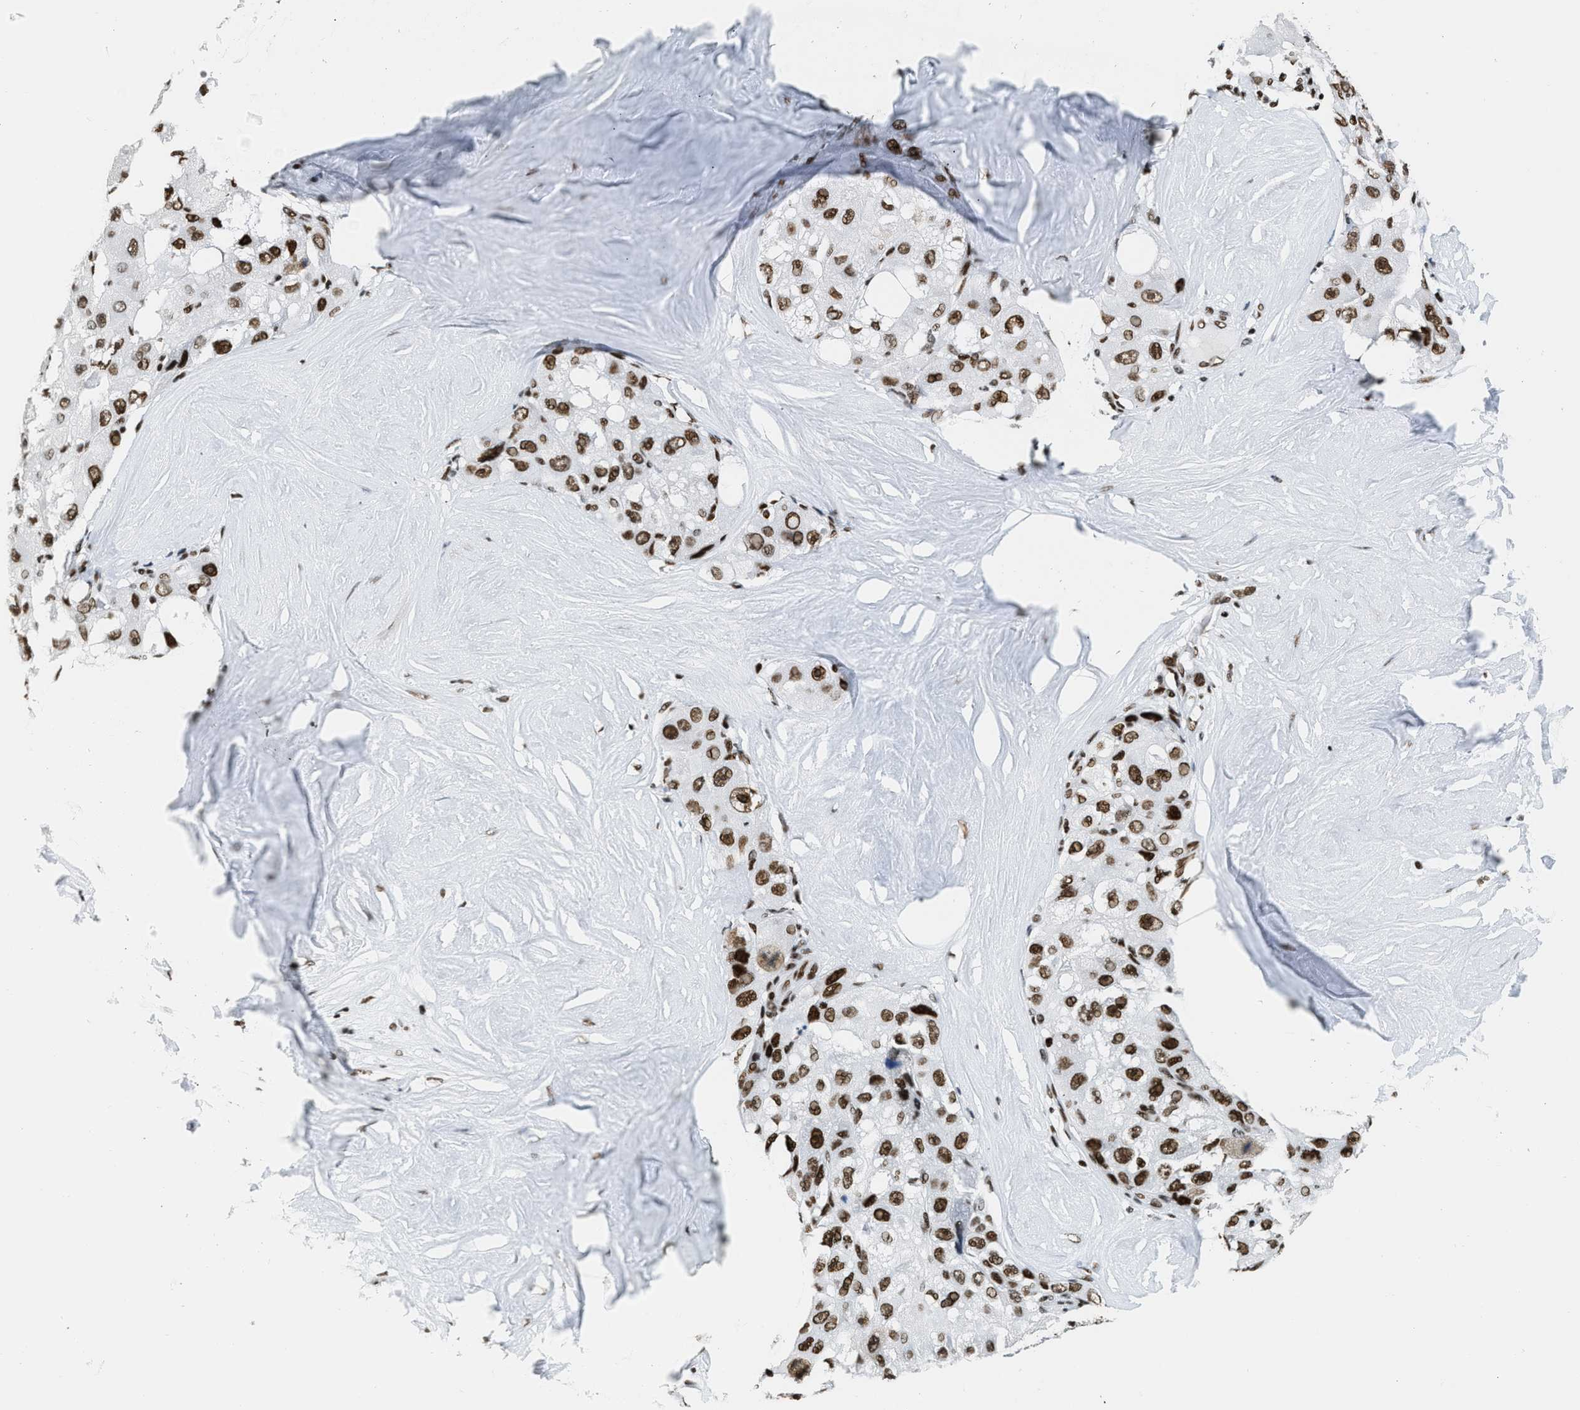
{"staining": {"intensity": "strong", "quantity": ">75%", "location": "nuclear"}, "tissue": "liver cancer", "cell_type": "Tumor cells", "image_type": "cancer", "snomed": [{"axis": "morphology", "description": "Carcinoma, Hepatocellular, NOS"}, {"axis": "topography", "description": "Liver"}], "caption": "Strong nuclear protein staining is identified in about >75% of tumor cells in hepatocellular carcinoma (liver). Using DAB (brown) and hematoxylin (blue) stains, captured at high magnification using brightfield microscopy.", "gene": "PIF1", "patient": {"sex": "male", "age": 80}}